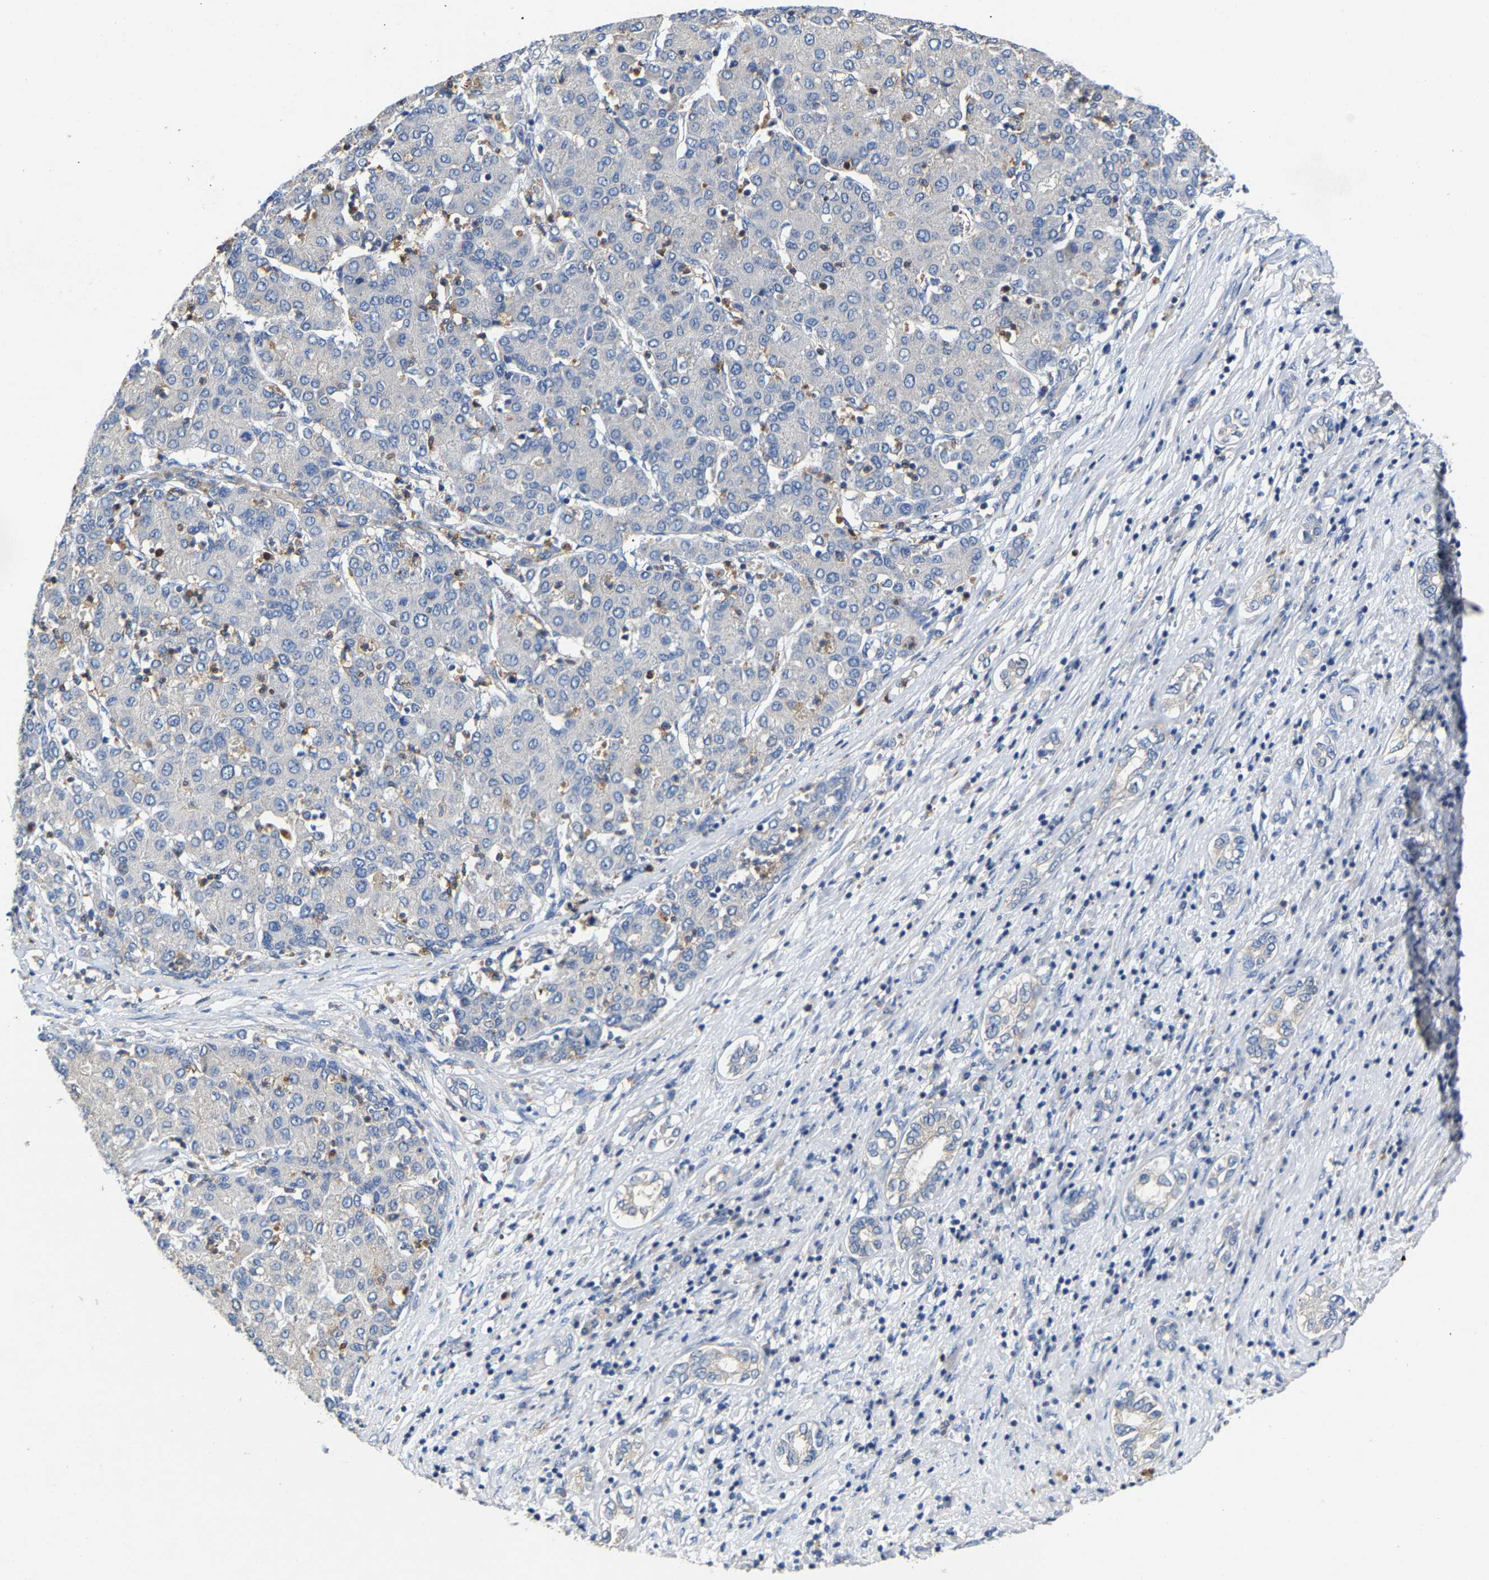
{"staining": {"intensity": "negative", "quantity": "none", "location": "none"}, "tissue": "liver cancer", "cell_type": "Tumor cells", "image_type": "cancer", "snomed": [{"axis": "morphology", "description": "Carcinoma, Hepatocellular, NOS"}, {"axis": "topography", "description": "Liver"}], "caption": "Histopathology image shows no protein positivity in tumor cells of liver hepatocellular carcinoma tissue.", "gene": "CCDC171", "patient": {"sex": "male", "age": 65}}